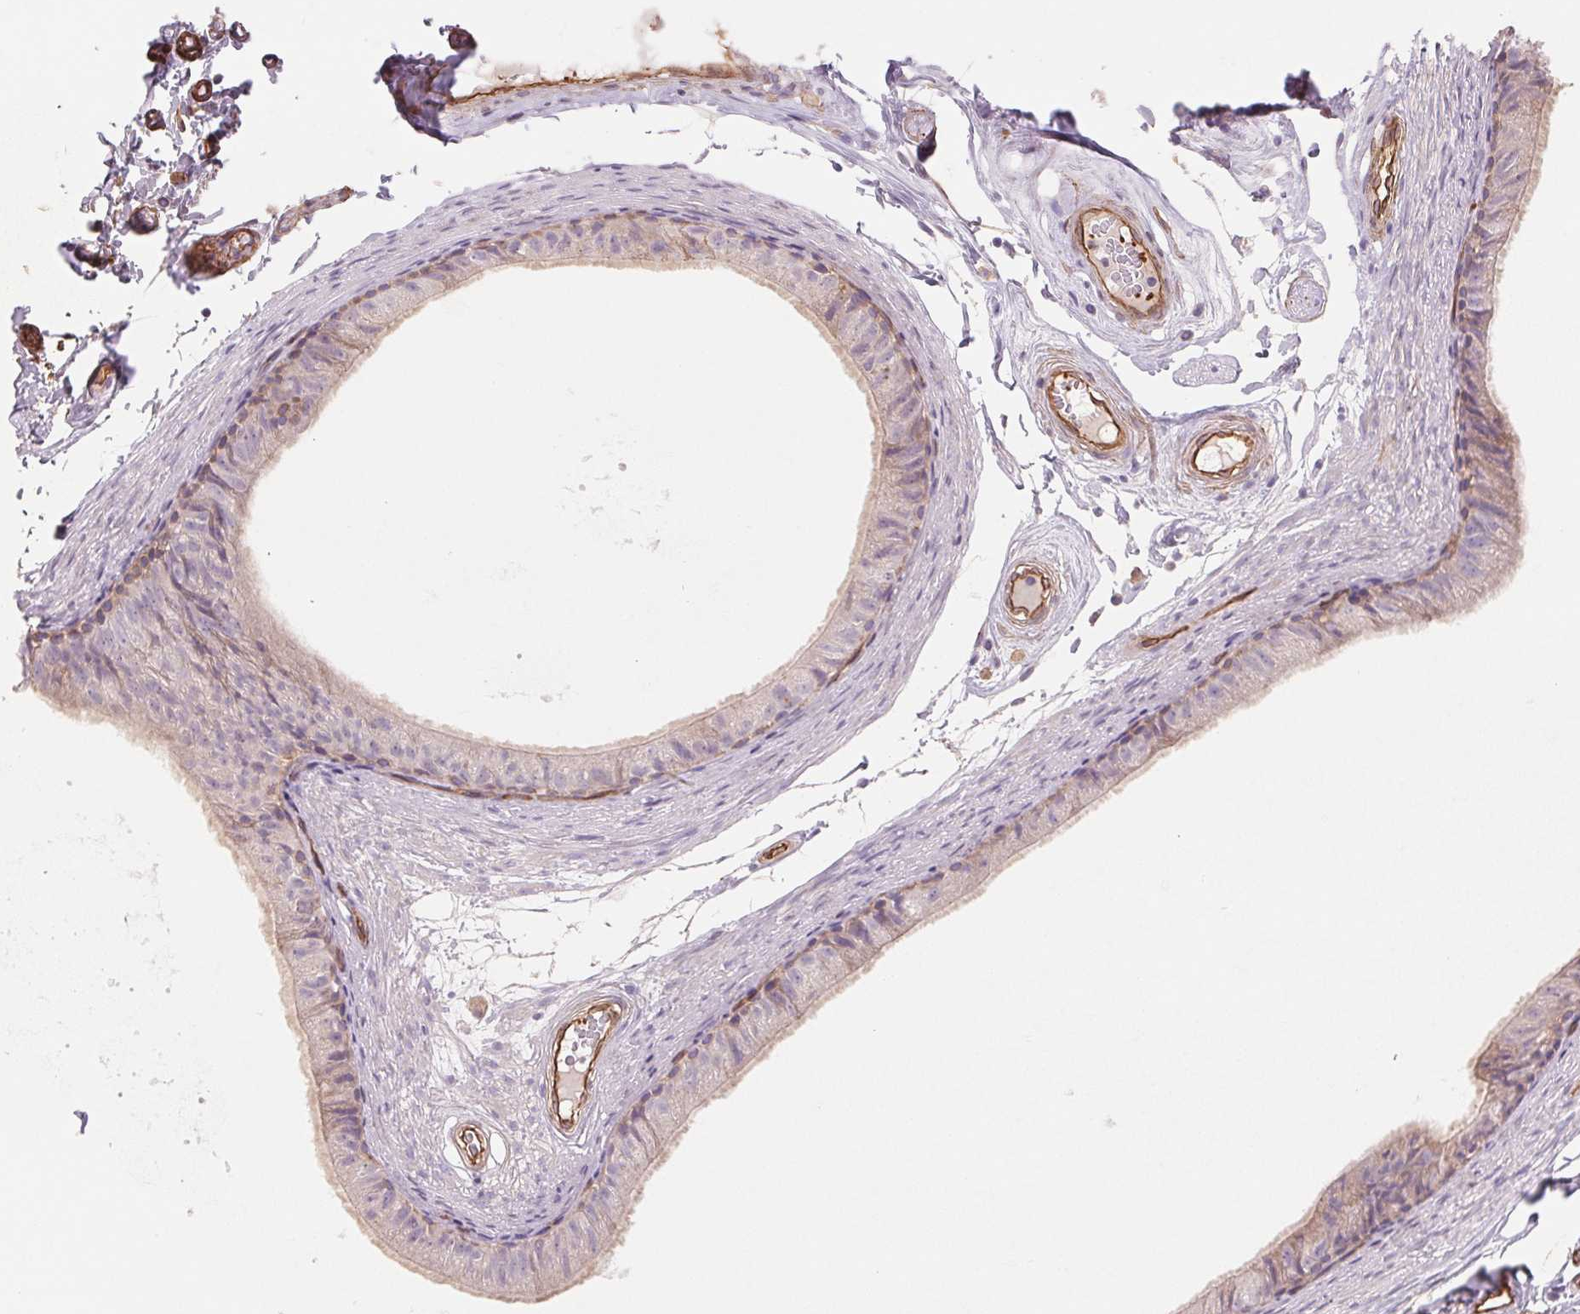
{"staining": {"intensity": "weak", "quantity": "<25%", "location": "cytoplasmic/membranous"}, "tissue": "epididymis", "cell_type": "Glandular cells", "image_type": "normal", "snomed": [{"axis": "morphology", "description": "Normal tissue, NOS"}, {"axis": "topography", "description": "Epididymis"}], "caption": "A high-resolution image shows IHC staining of unremarkable epididymis, which demonstrates no significant expression in glandular cells.", "gene": "ANKRD13B", "patient": {"sex": "male", "age": 45}}